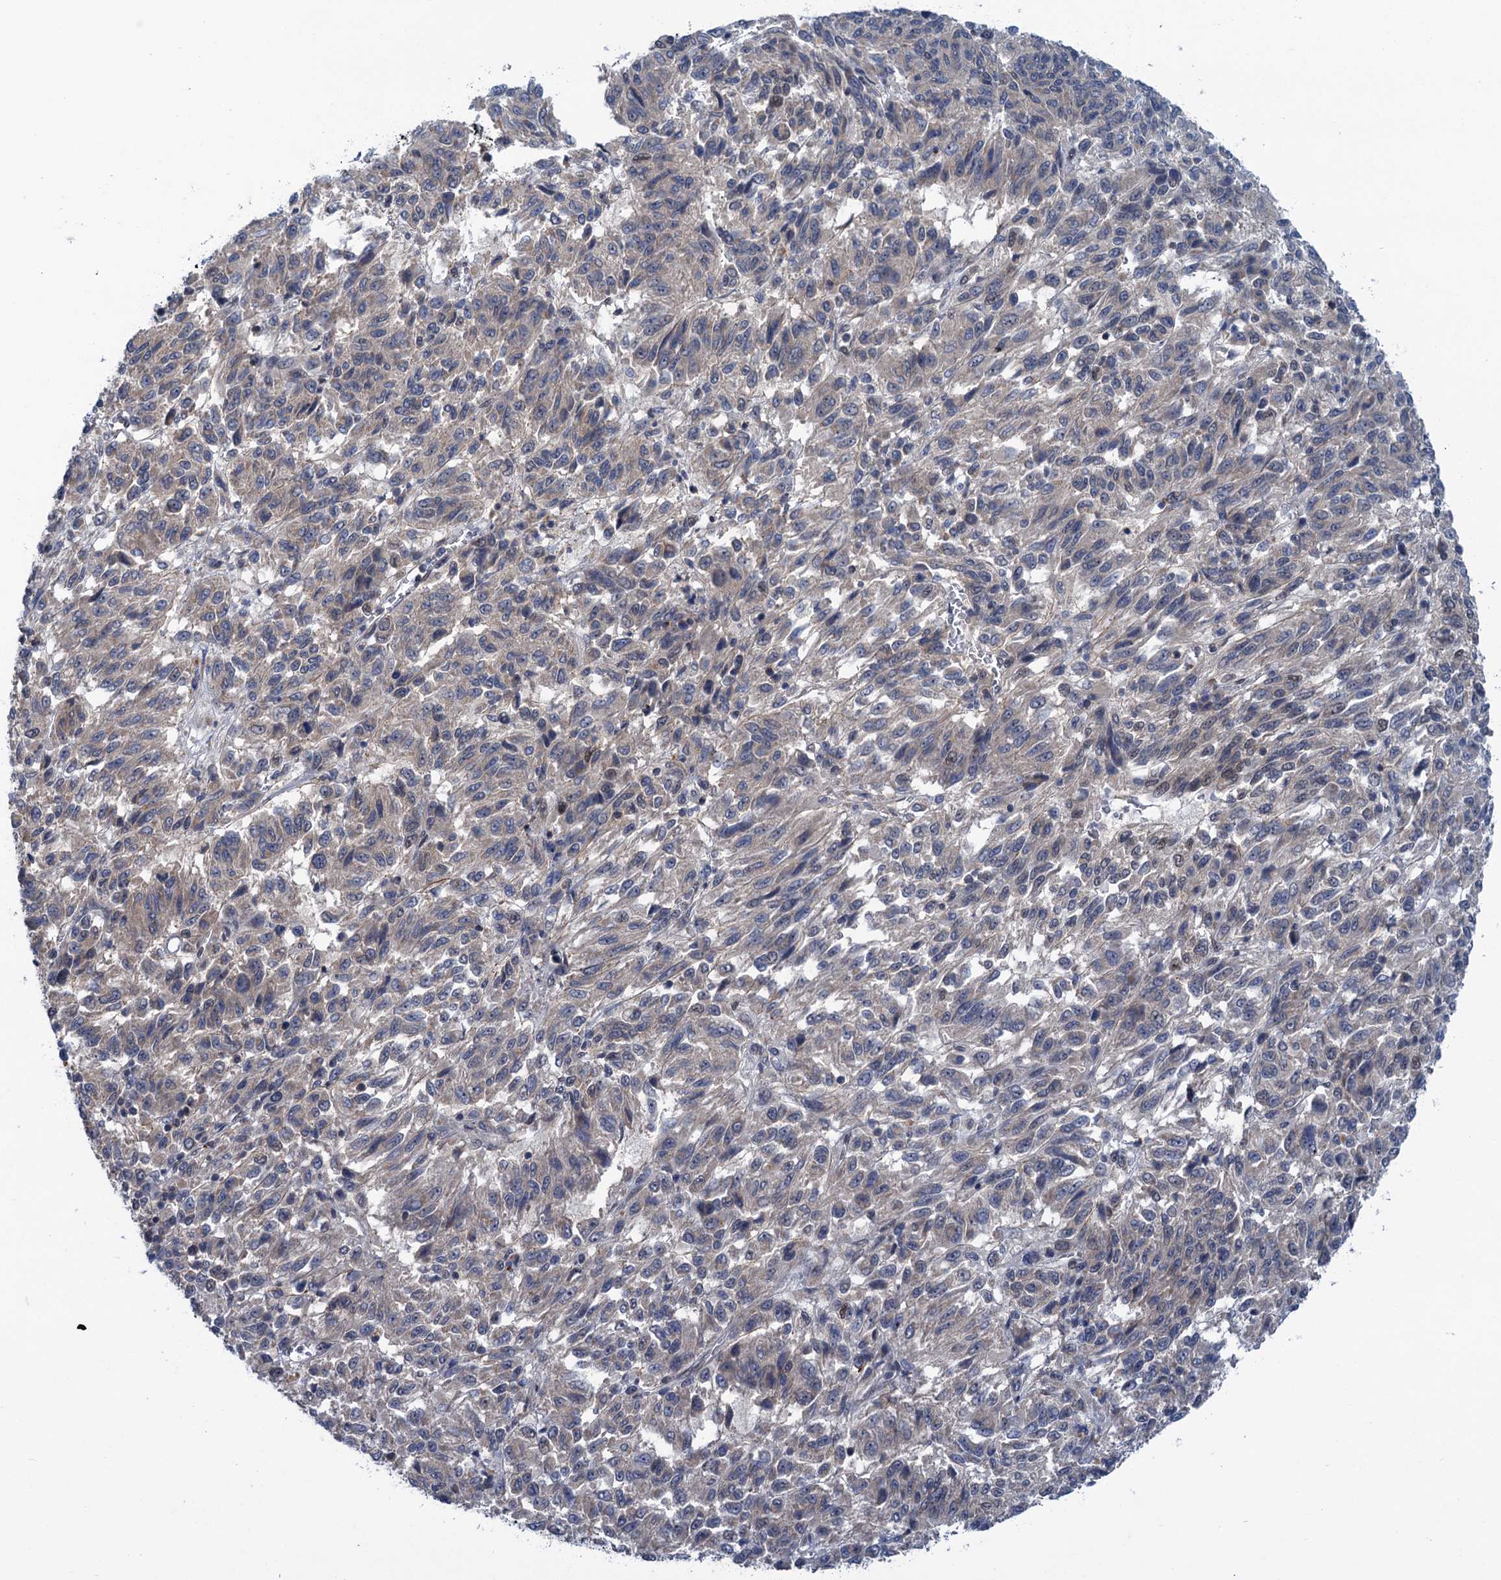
{"staining": {"intensity": "negative", "quantity": "none", "location": "none"}, "tissue": "melanoma", "cell_type": "Tumor cells", "image_type": "cancer", "snomed": [{"axis": "morphology", "description": "Malignant melanoma, Metastatic site"}, {"axis": "topography", "description": "Lung"}], "caption": "Tumor cells show no significant protein positivity in melanoma.", "gene": "SAE1", "patient": {"sex": "male", "age": 64}}